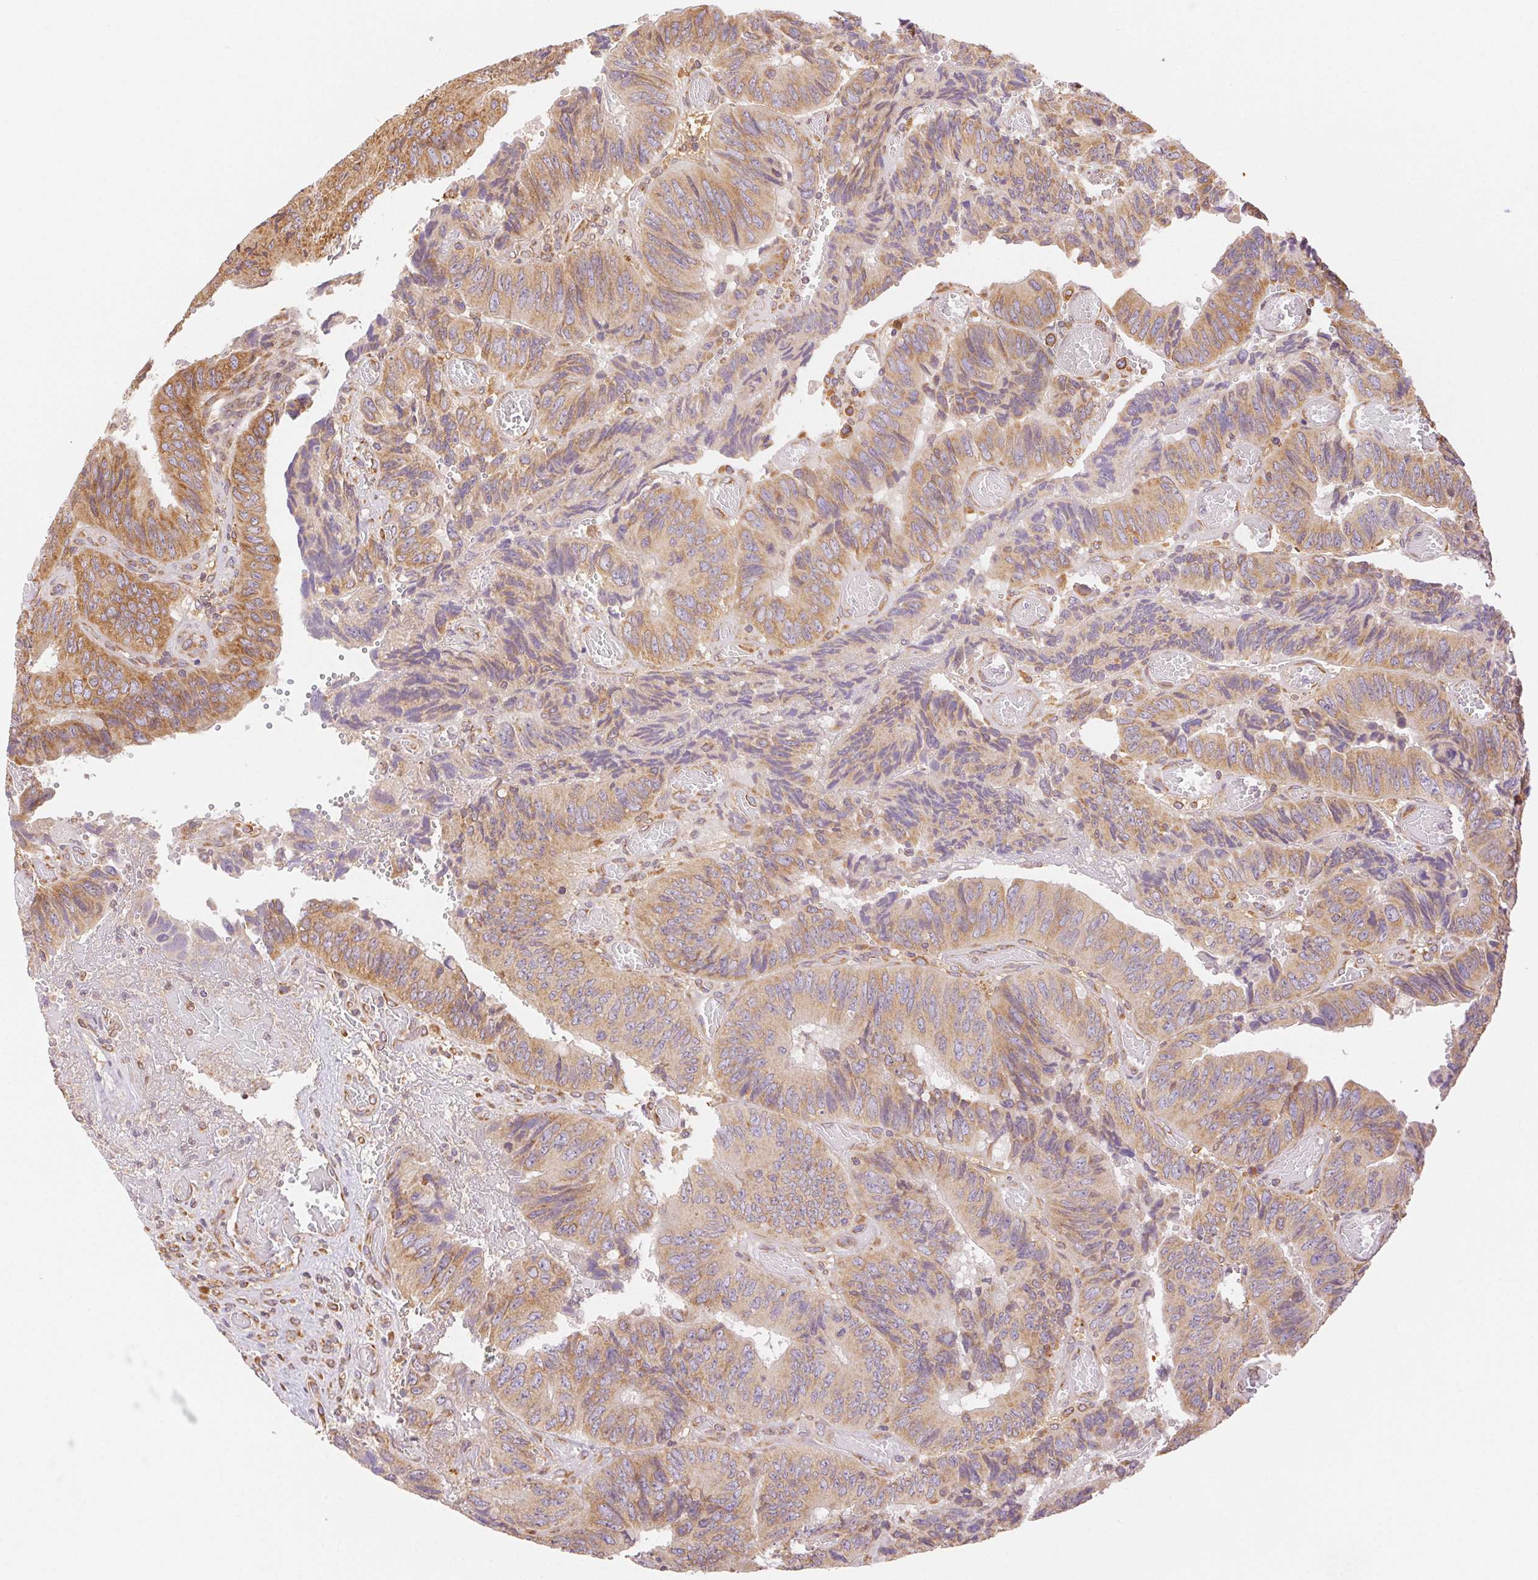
{"staining": {"intensity": "moderate", "quantity": ">75%", "location": "cytoplasmic/membranous"}, "tissue": "colorectal cancer", "cell_type": "Tumor cells", "image_type": "cancer", "snomed": [{"axis": "morphology", "description": "Adenocarcinoma, NOS"}, {"axis": "topography", "description": "Colon"}], "caption": "Adenocarcinoma (colorectal) was stained to show a protein in brown. There is medium levels of moderate cytoplasmic/membranous expression in approximately >75% of tumor cells.", "gene": "ENTREP1", "patient": {"sex": "female", "age": 84}}